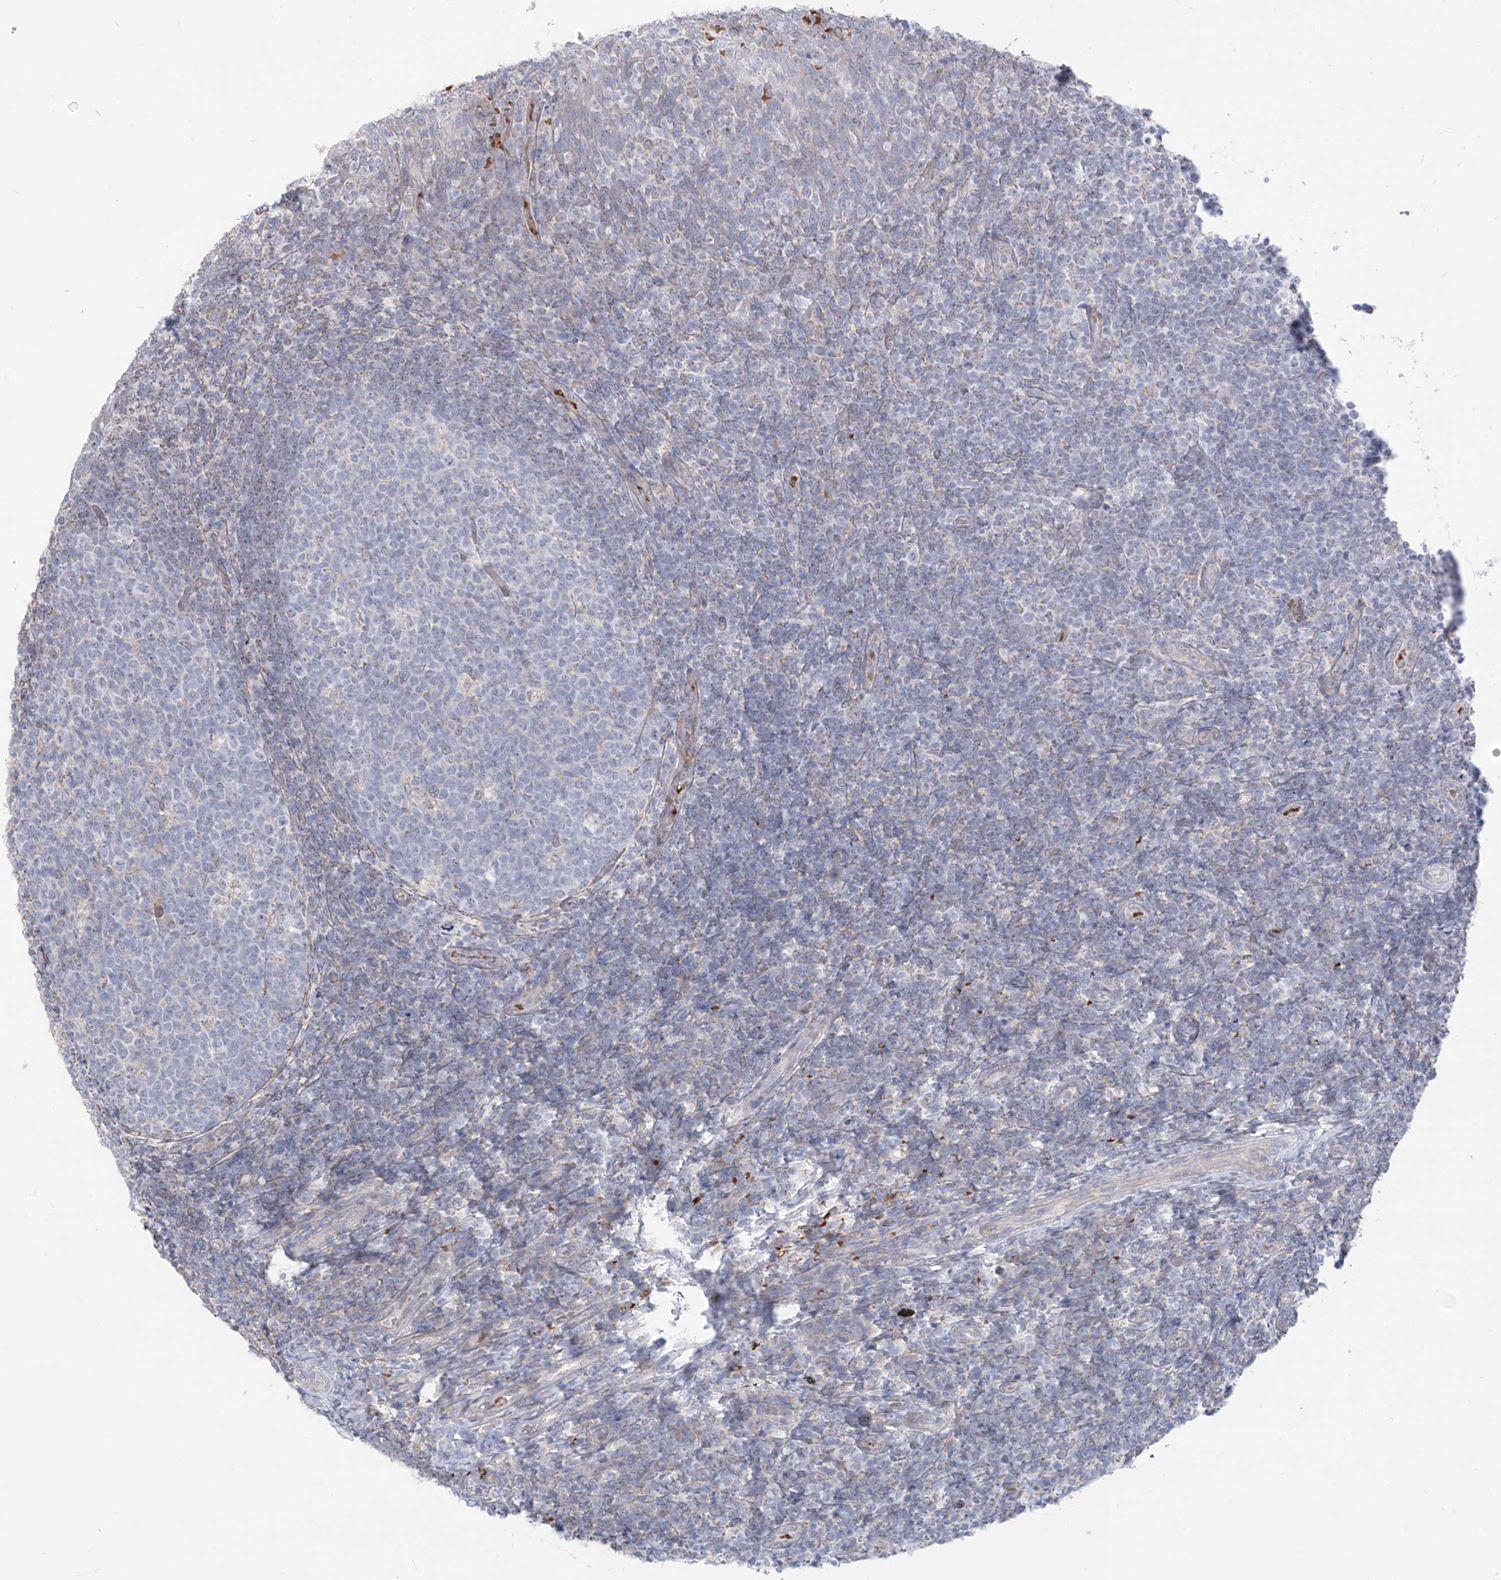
{"staining": {"intensity": "negative", "quantity": "none", "location": "none"}, "tissue": "tonsil", "cell_type": "Germinal center cells", "image_type": "normal", "snomed": [{"axis": "morphology", "description": "Normal tissue, NOS"}, {"axis": "topography", "description": "Tonsil"}], "caption": "IHC image of benign tonsil: human tonsil stained with DAB displays no significant protein expression in germinal center cells. (IHC, brightfield microscopy, high magnification).", "gene": "ARHGEF40", "patient": {"sex": "female", "age": 19}}